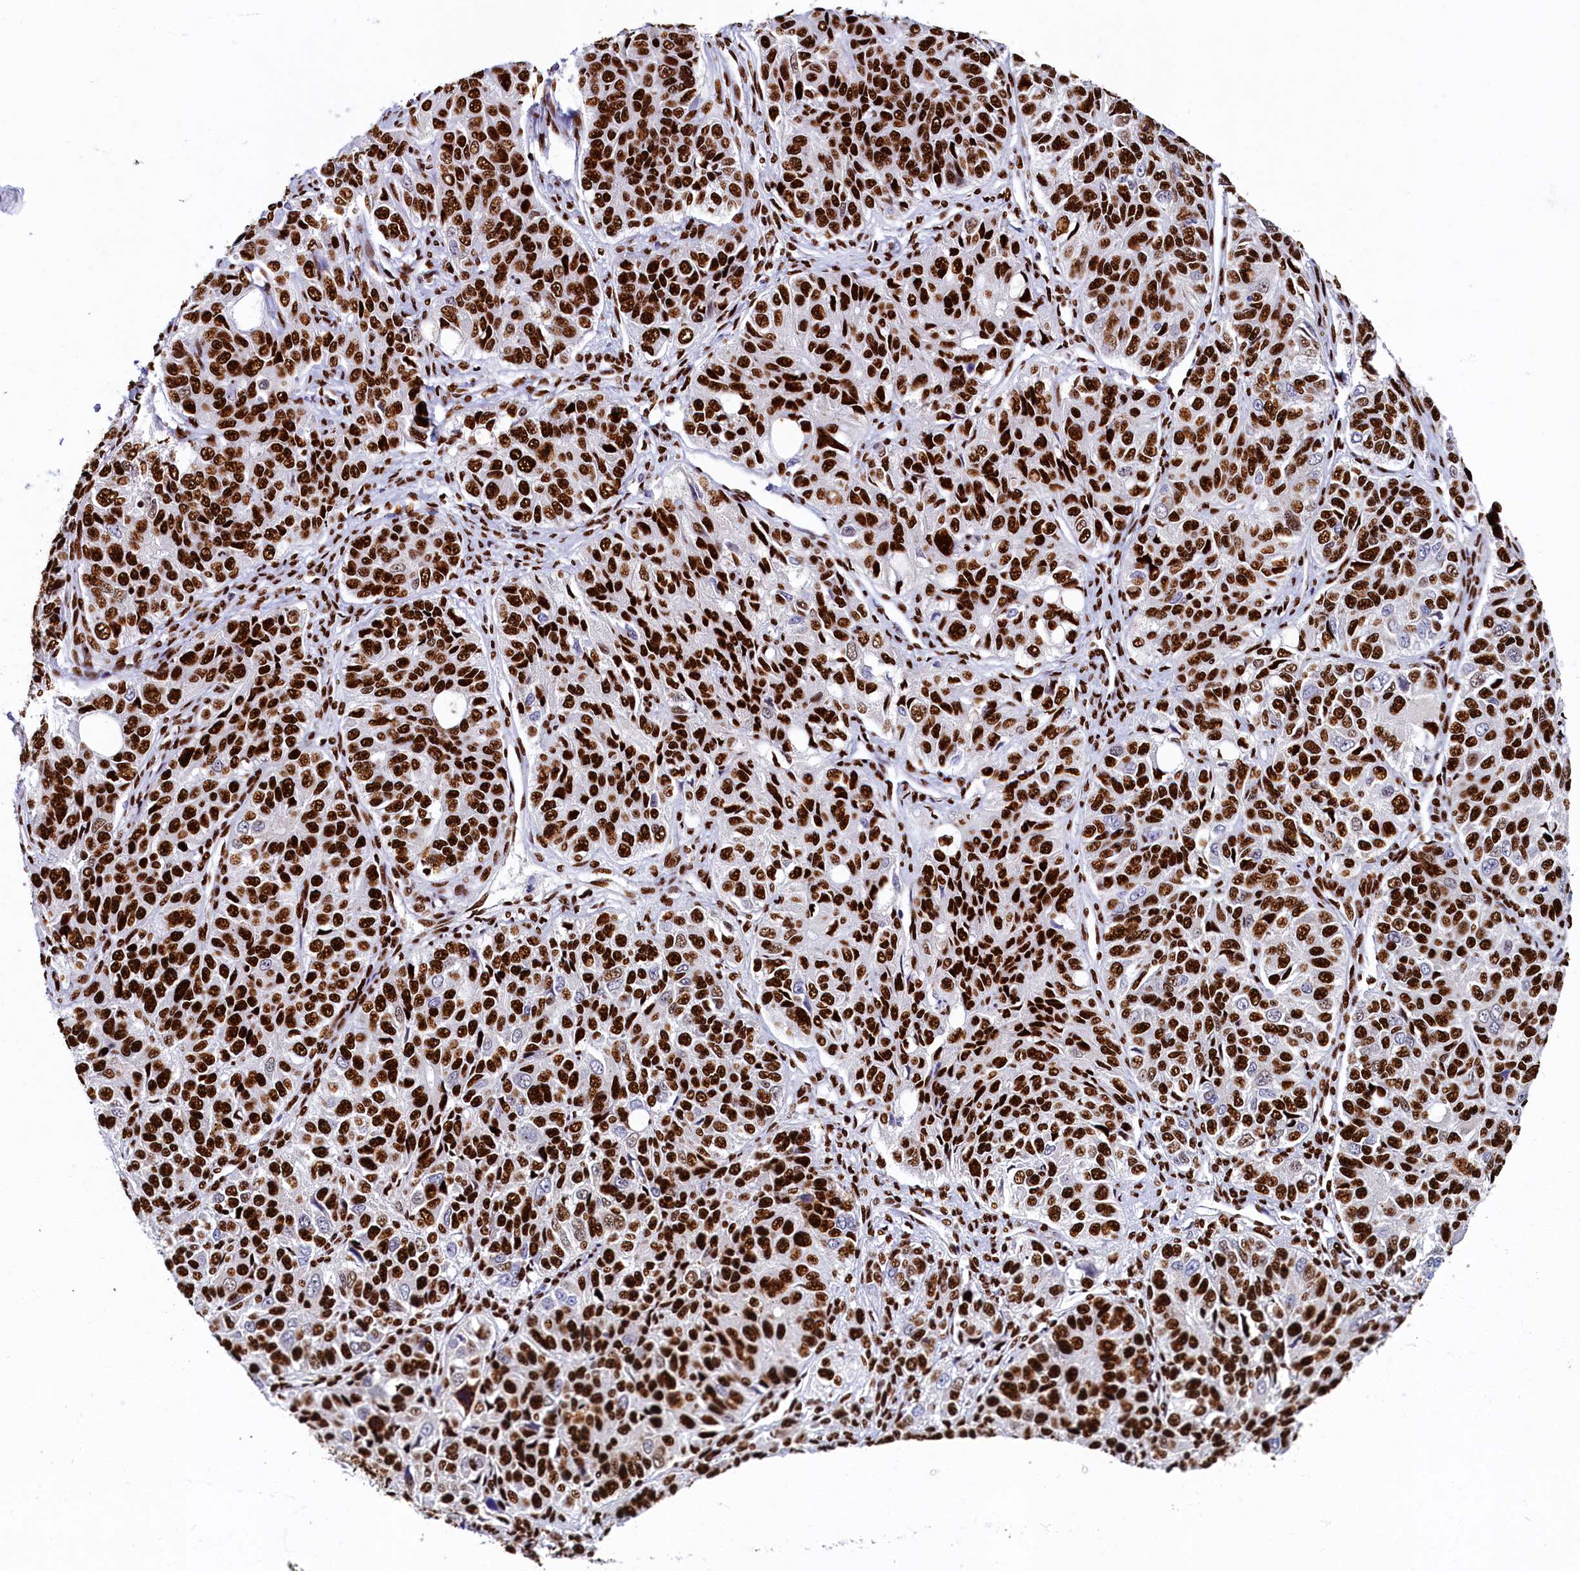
{"staining": {"intensity": "strong", "quantity": ">75%", "location": "nuclear"}, "tissue": "ovarian cancer", "cell_type": "Tumor cells", "image_type": "cancer", "snomed": [{"axis": "morphology", "description": "Carcinoma, endometroid"}, {"axis": "topography", "description": "Ovary"}], "caption": "Human ovarian cancer stained with a protein marker demonstrates strong staining in tumor cells.", "gene": "SRRM2", "patient": {"sex": "female", "age": 51}}